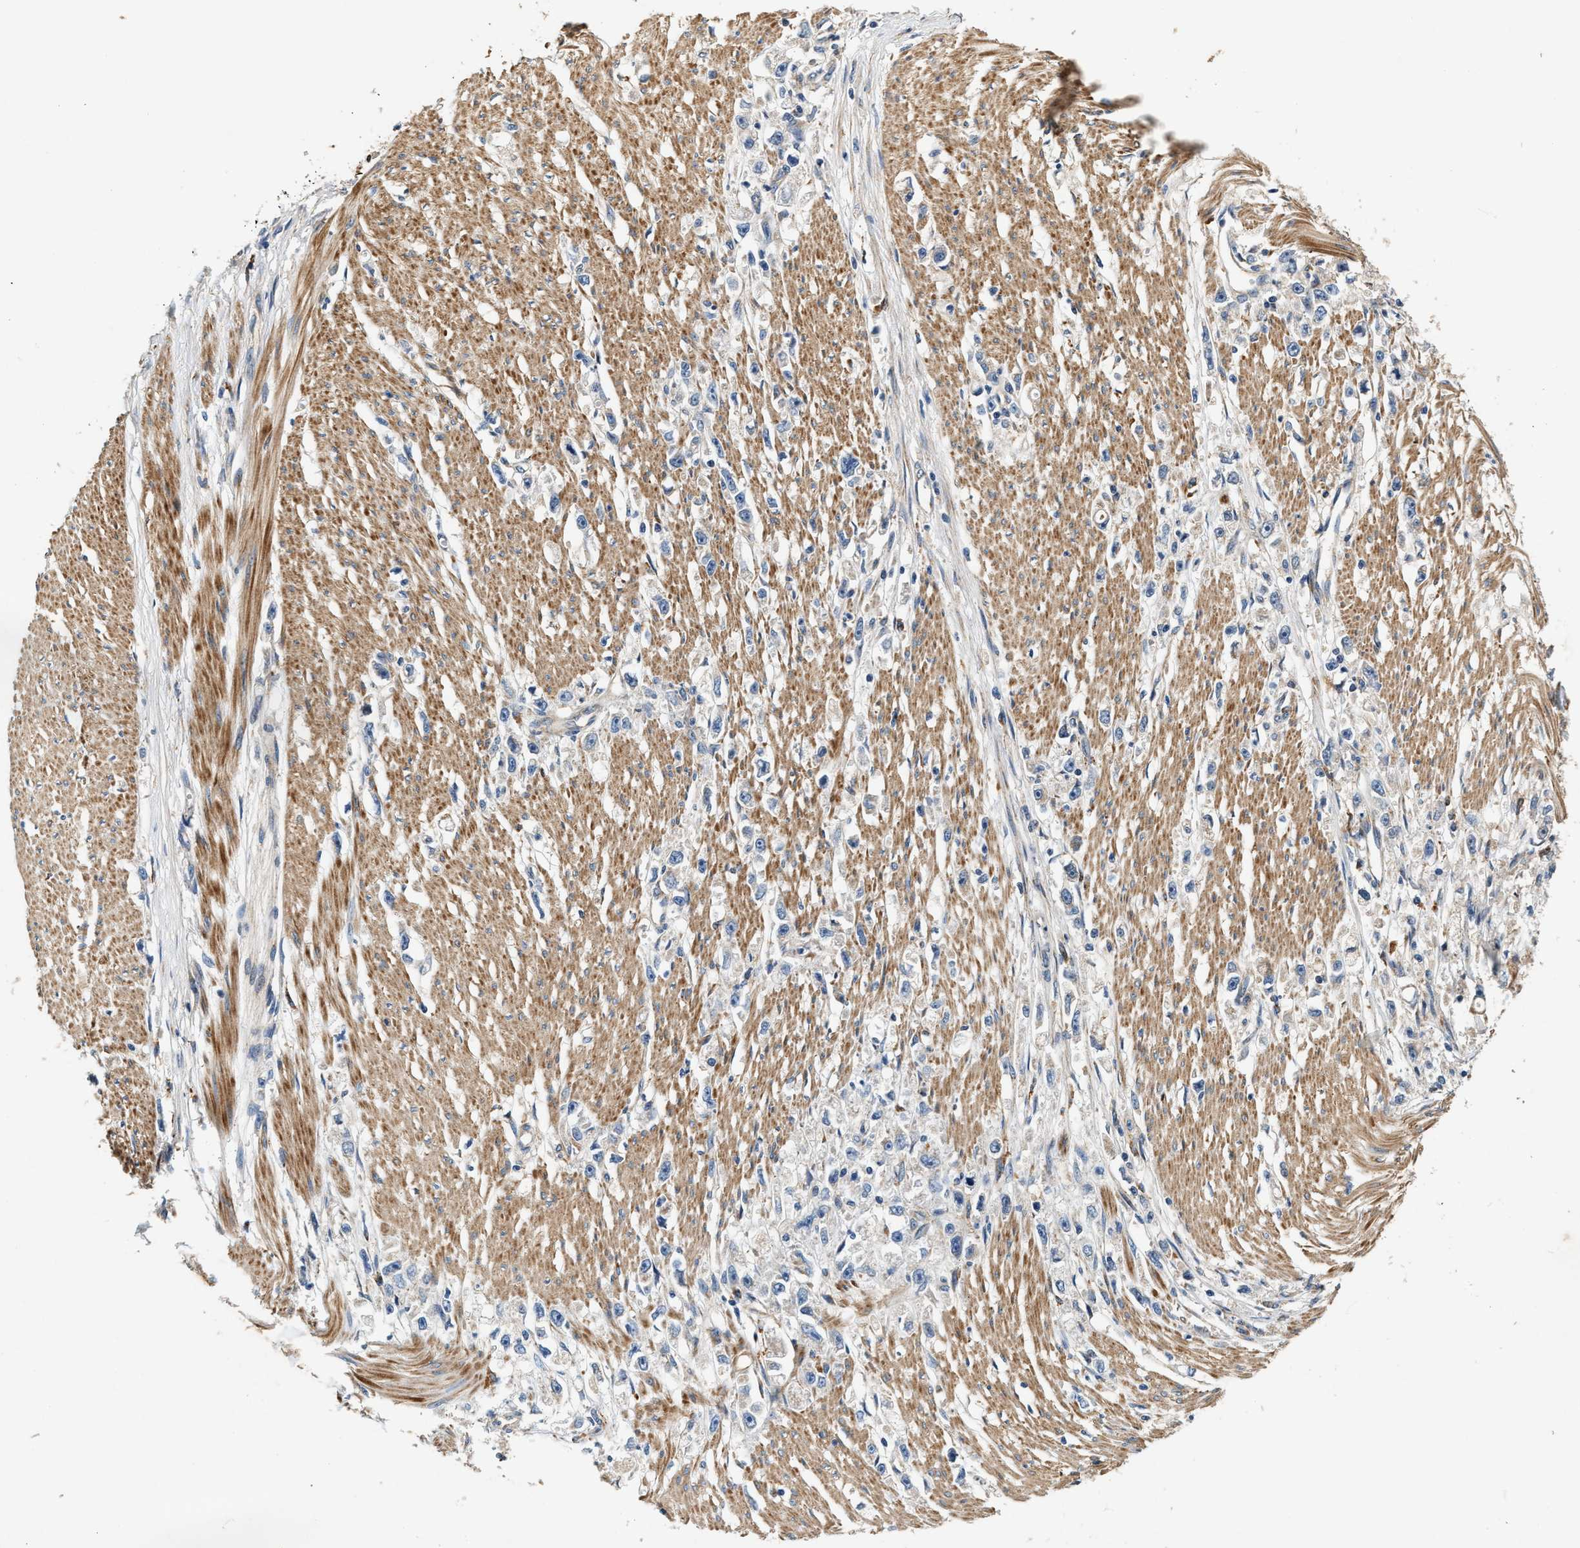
{"staining": {"intensity": "negative", "quantity": "none", "location": "none"}, "tissue": "stomach cancer", "cell_type": "Tumor cells", "image_type": "cancer", "snomed": [{"axis": "morphology", "description": "Adenocarcinoma, NOS"}, {"axis": "topography", "description": "Stomach"}], "caption": "Immunohistochemistry micrograph of neoplastic tissue: stomach adenocarcinoma stained with DAB (3,3'-diaminobenzidine) demonstrates no significant protein positivity in tumor cells.", "gene": "DUSP10", "patient": {"sex": "female", "age": 59}}